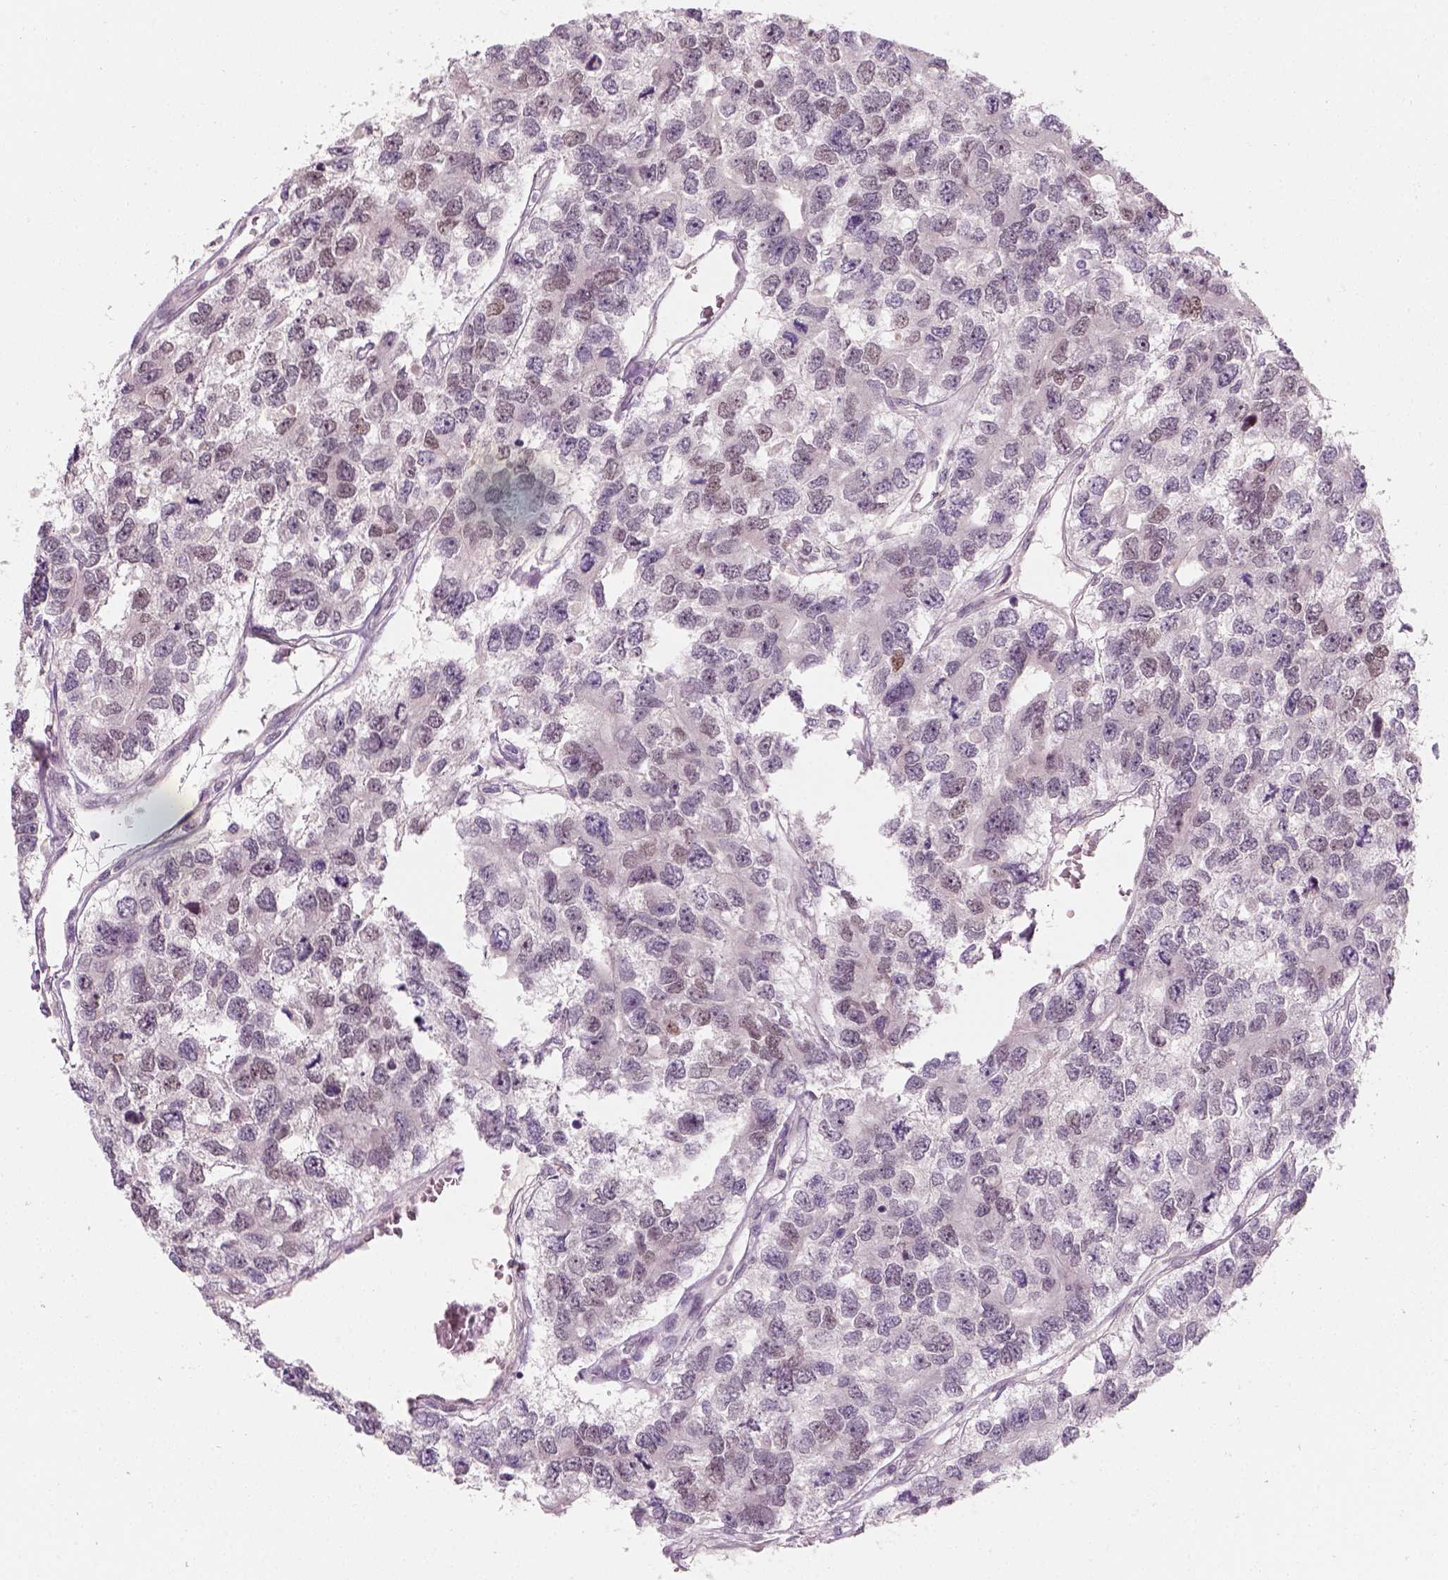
{"staining": {"intensity": "negative", "quantity": "none", "location": "none"}, "tissue": "testis cancer", "cell_type": "Tumor cells", "image_type": "cancer", "snomed": [{"axis": "morphology", "description": "Seminoma, NOS"}, {"axis": "topography", "description": "Testis"}], "caption": "Human seminoma (testis) stained for a protein using IHC demonstrates no staining in tumor cells.", "gene": "TP53", "patient": {"sex": "male", "age": 52}}